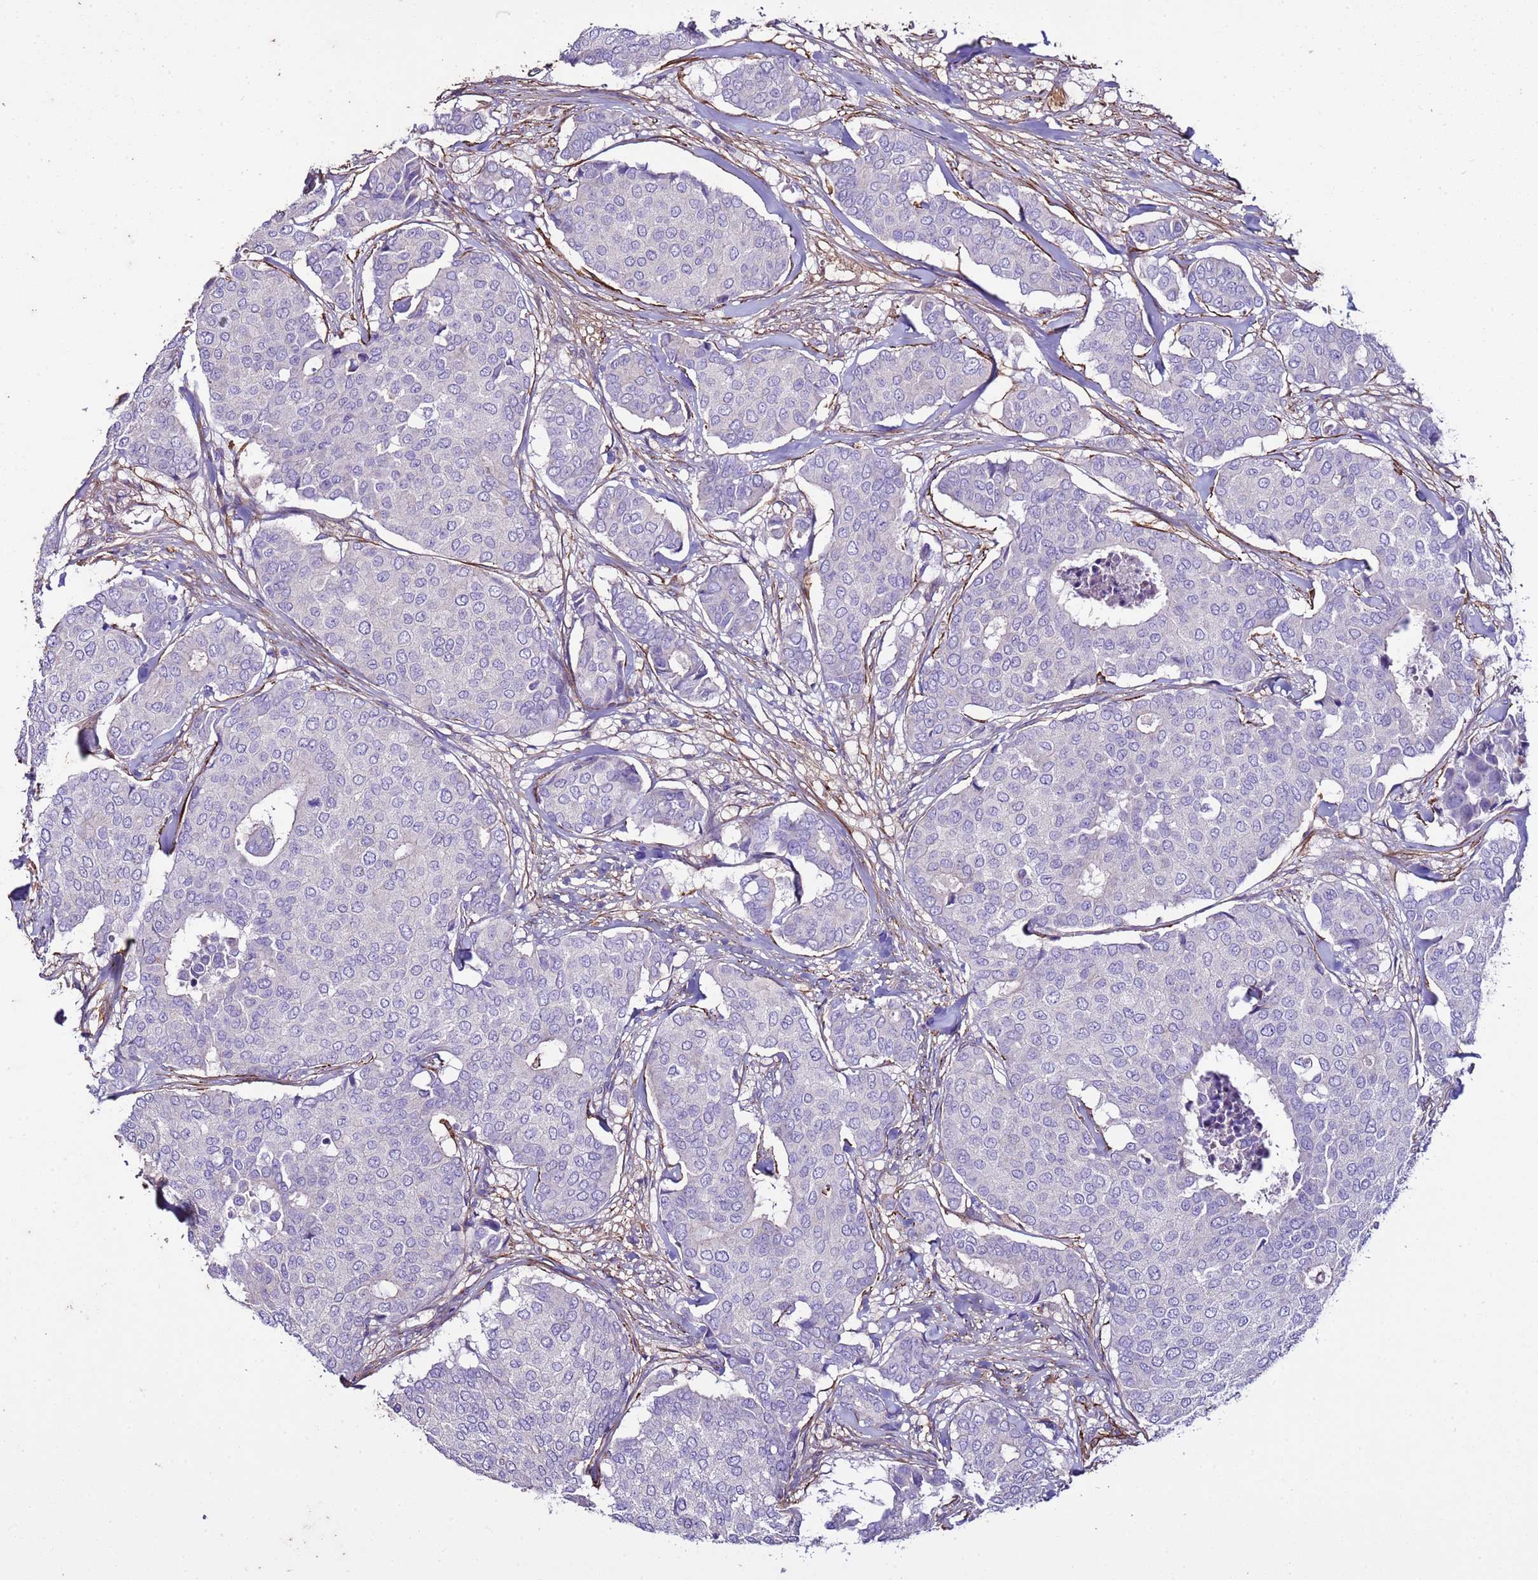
{"staining": {"intensity": "negative", "quantity": "none", "location": "none"}, "tissue": "breast cancer", "cell_type": "Tumor cells", "image_type": "cancer", "snomed": [{"axis": "morphology", "description": "Duct carcinoma"}, {"axis": "topography", "description": "Breast"}], "caption": "Tumor cells show no significant protein staining in breast intraductal carcinoma.", "gene": "RABL2B", "patient": {"sex": "female", "age": 75}}